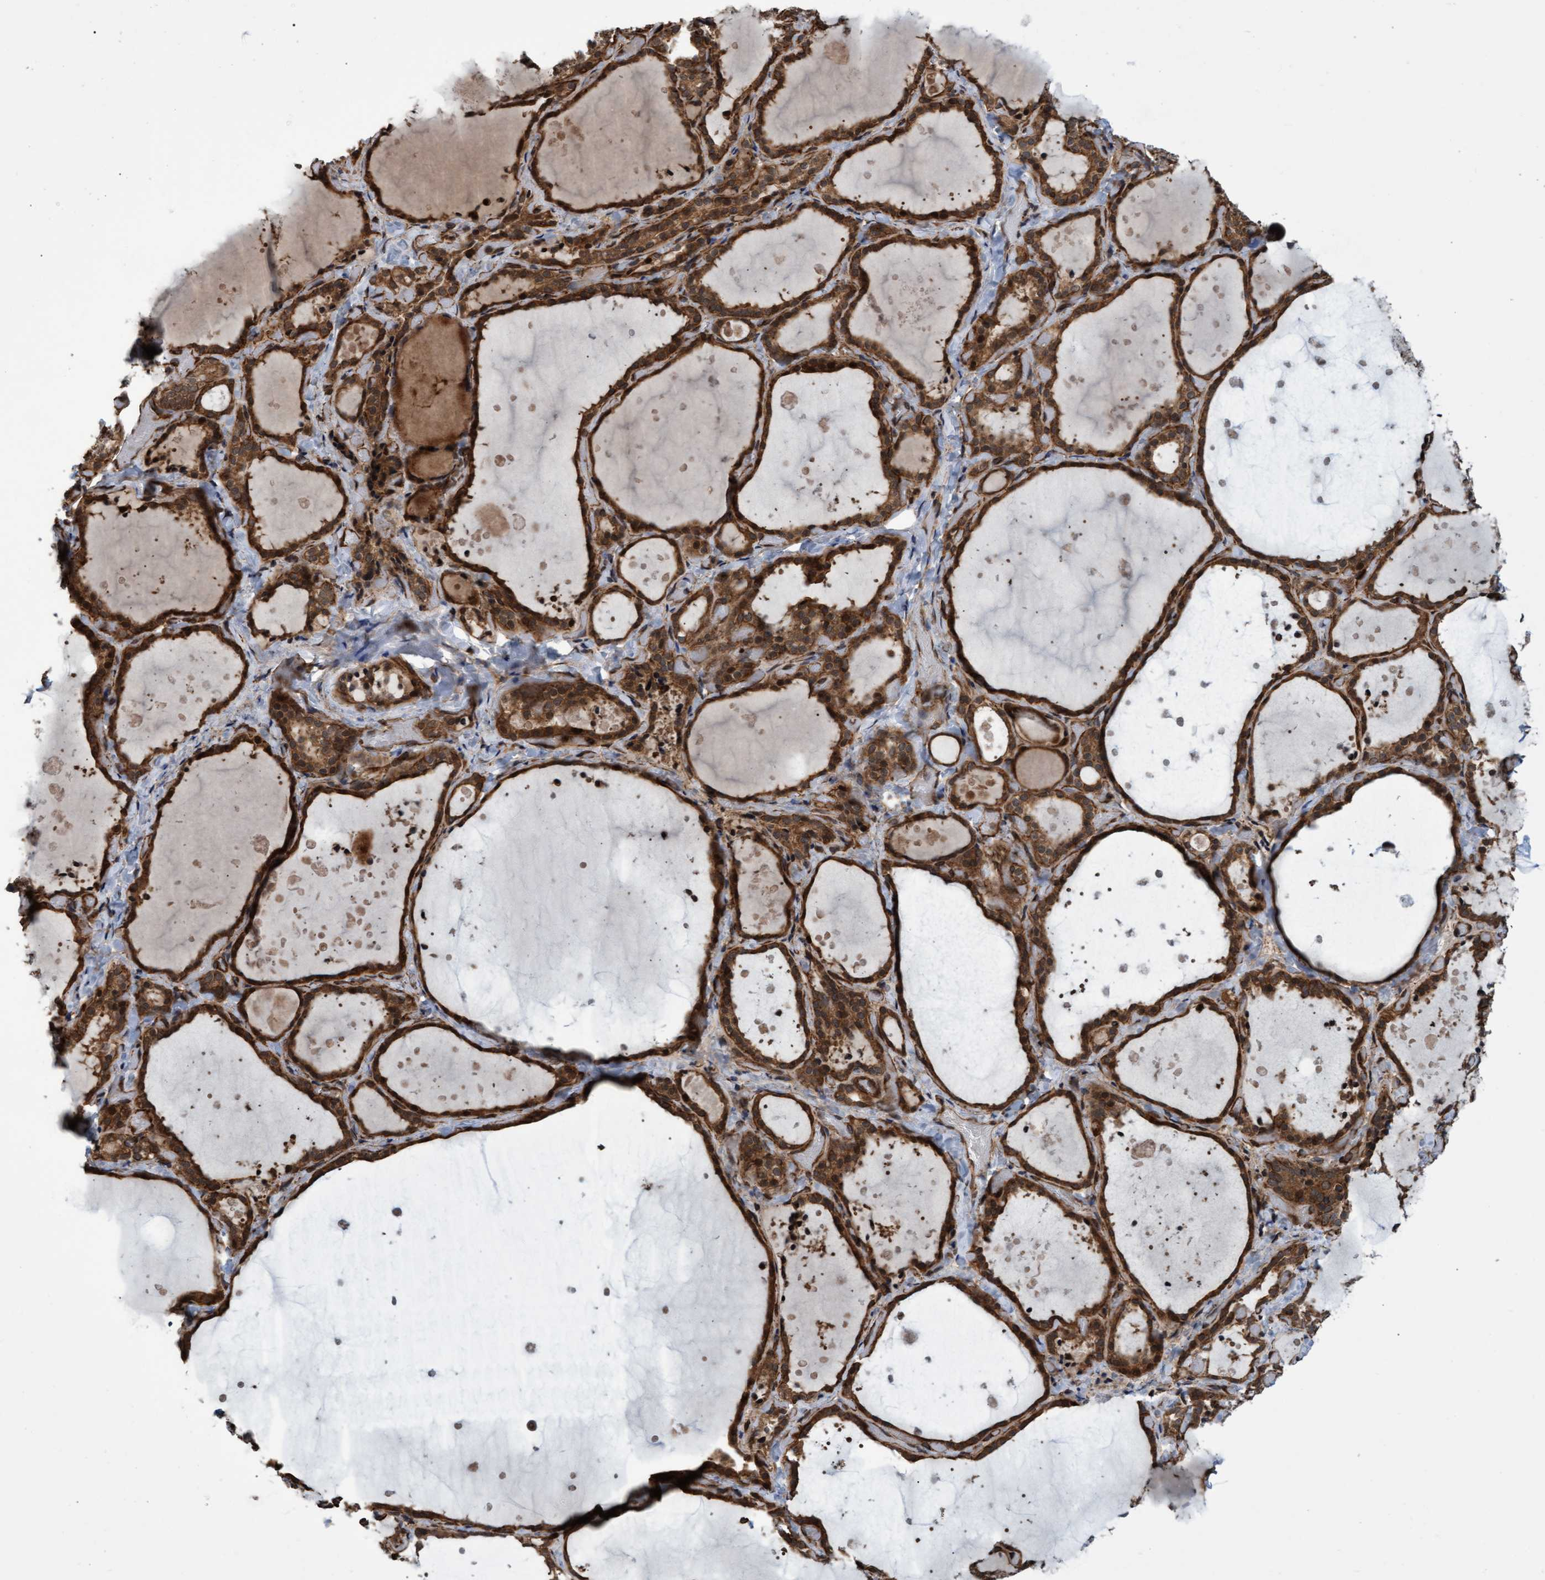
{"staining": {"intensity": "strong", "quantity": ">75%", "location": "cytoplasmic/membranous"}, "tissue": "thyroid gland", "cell_type": "Glandular cells", "image_type": "normal", "snomed": [{"axis": "morphology", "description": "Normal tissue, NOS"}, {"axis": "topography", "description": "Thyroid gland"}], "caption": "An immunohistochemistry histopathology image of benign tissue is shown. Protein staining in brown shows strong cytoplasmic/membranous positivity in thyroid gland within glandular cells.", "gene": "TNFRSF10B", "patient": {"sex": "female", "age": 44}}